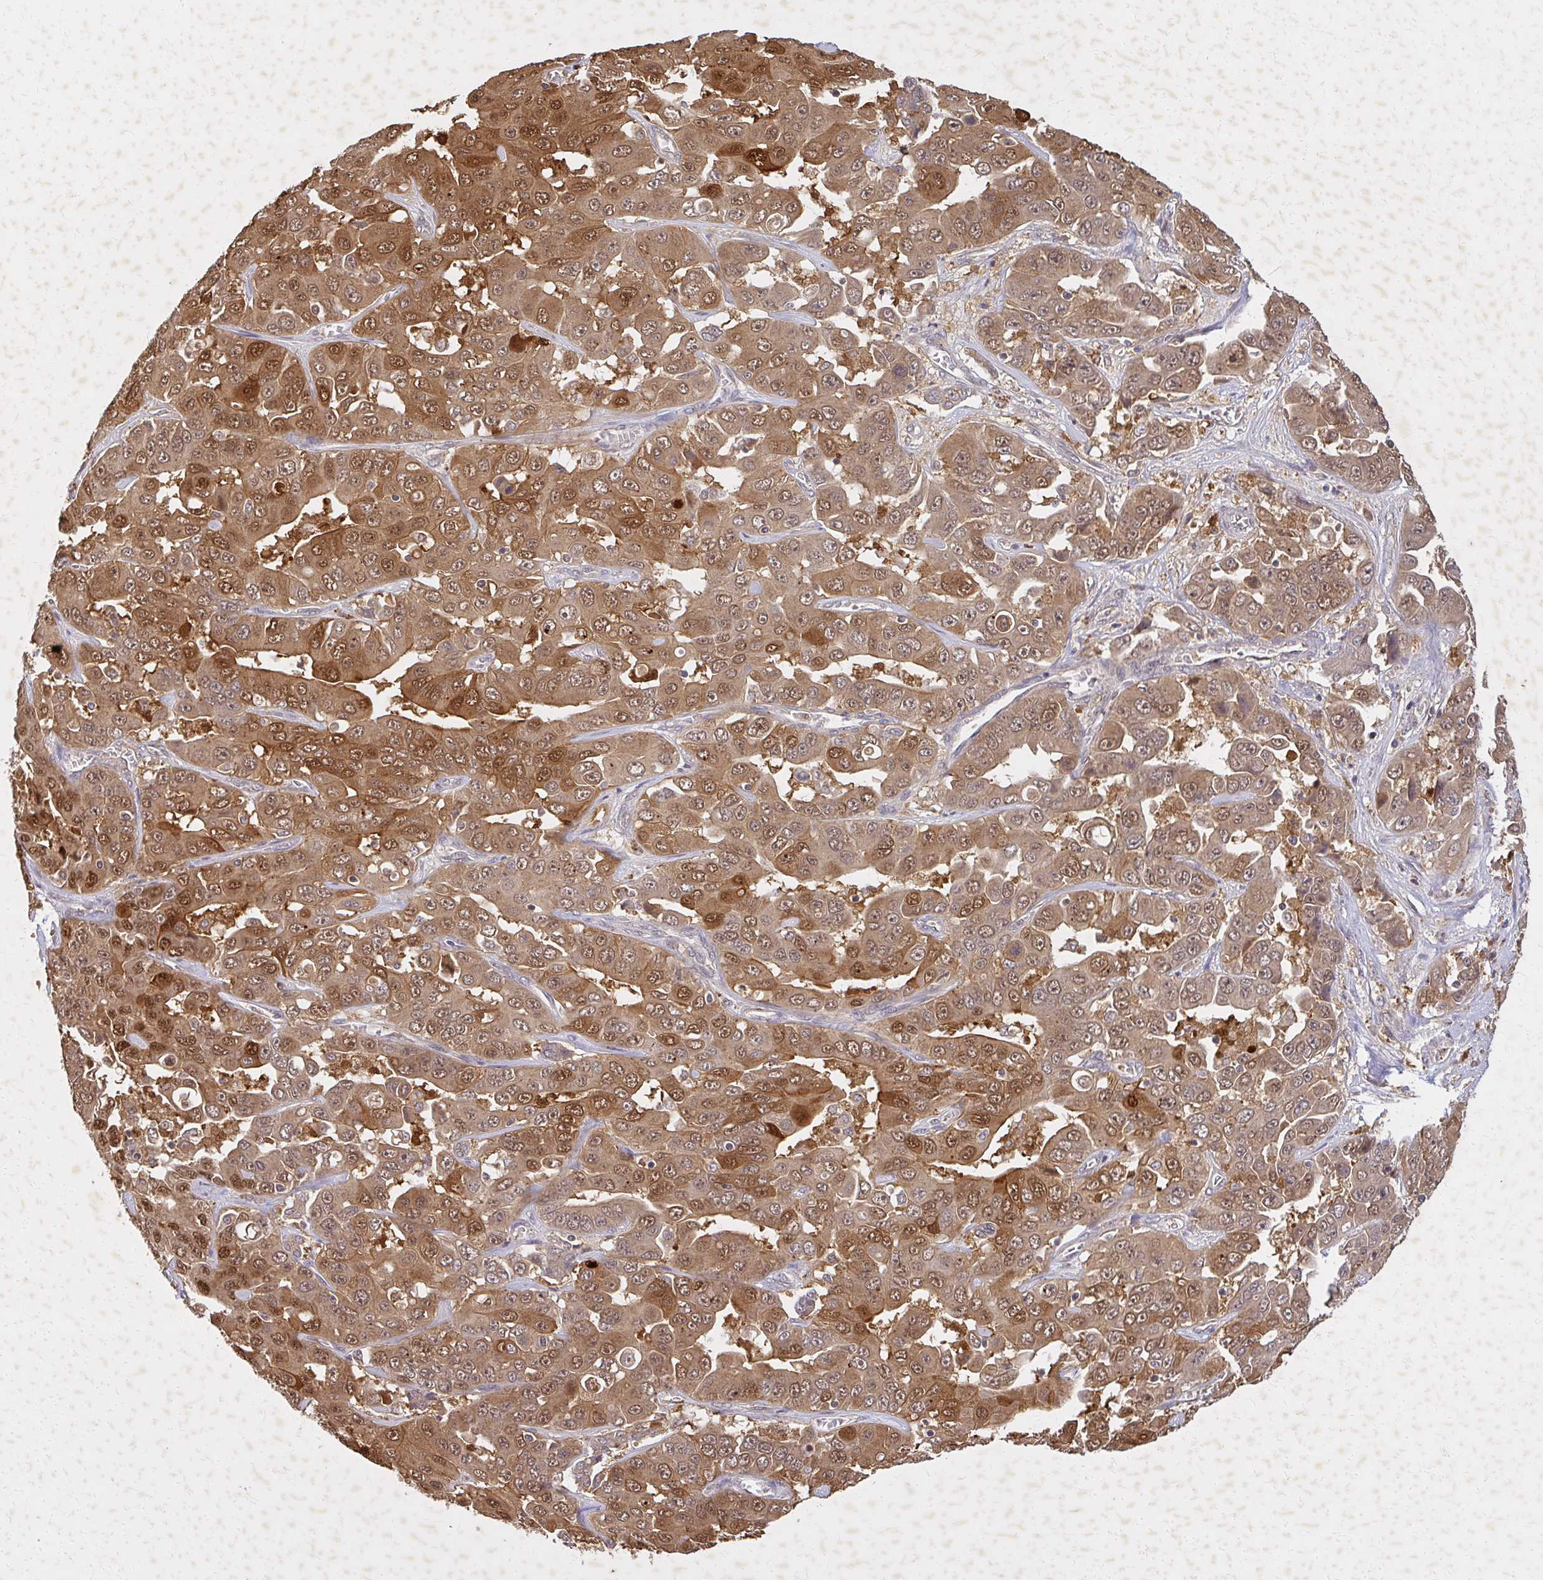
{"staining": {"intensity": "strong", "quantity": ">75%", "location": "cytoplasmic/membranous,nuclear"}, "tissue": "liver cancer", "cell_type": "Tumor cells", "image_type": "cancer", "snomed": [{"axis": "morphology", "description": "Cholangiocarcinoma"}, {"axis": "topography", "description": "Liver"}], "caption": "Brown immunohistochemical staining in human liver cholangiocarcinoma reveals strong cytoplasmic/membranous and nuclear staining in about >75% of tumor cells. (DAB (3,3'-diaminobenzidine) IHC, brown staining for protein, blue staining for nuclei).", "gene": "LARS2", "patient": {"sex": "female", "age": 52}}